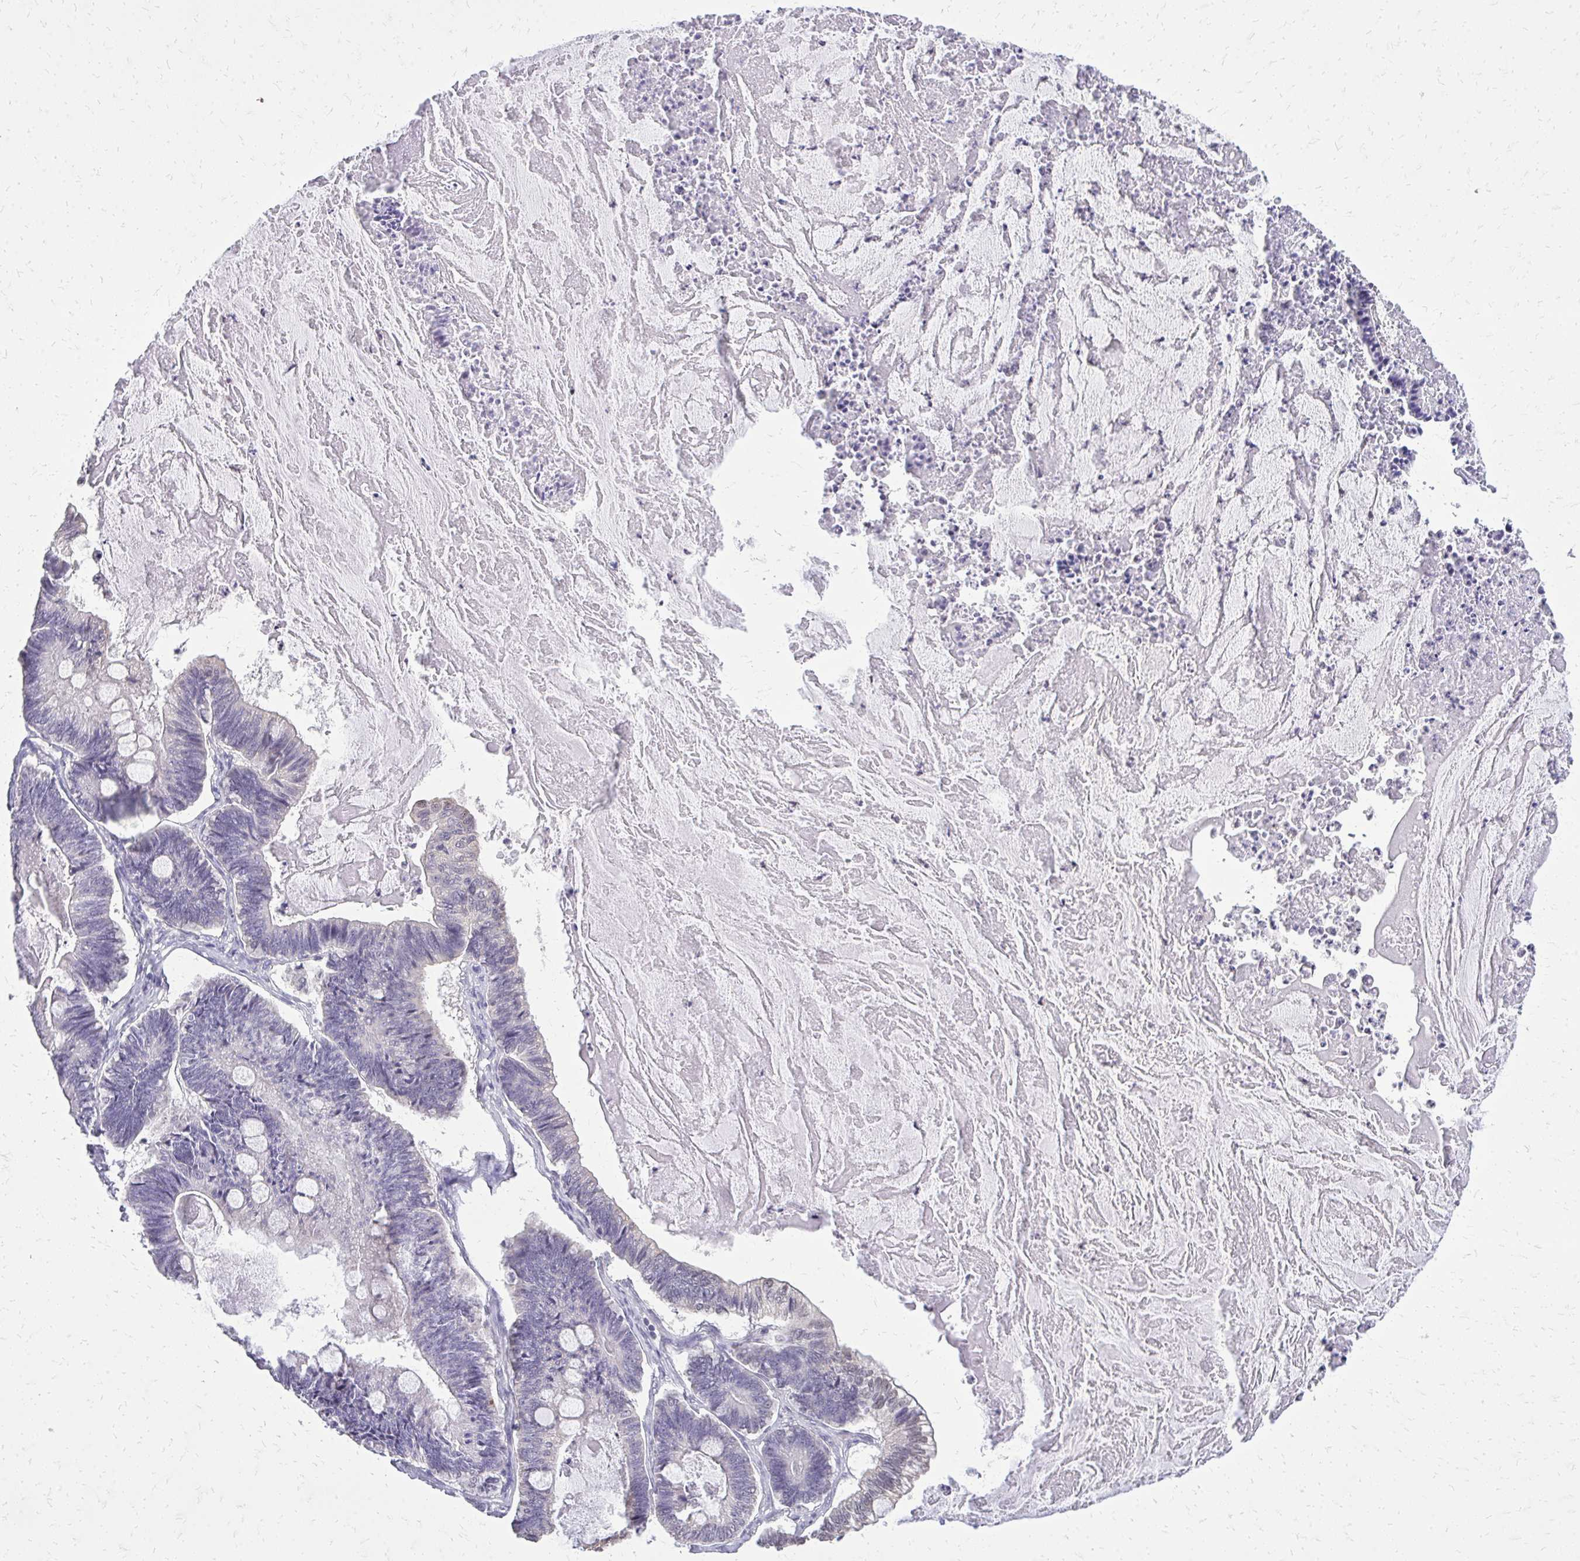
{"staining": {"intensity": "negative", "quantity": "none", "location": "none"}, "tissue": "ovarian cancer", "cell_type": "Tumor cells", "image_type": "cancer", "snomed": [{"axis": "morphology", "description": "Cystadenocarcinoma, mucinous, NOS"}, {"axis": "topography", "description": "Ovary"}], "caption": "Tumor cells show no significant protein staining in ovarian cancer (mucinous cystadenocarcinoma).", "gene": "AKAP5", "patient": {"sex": "female", "age": 61}}